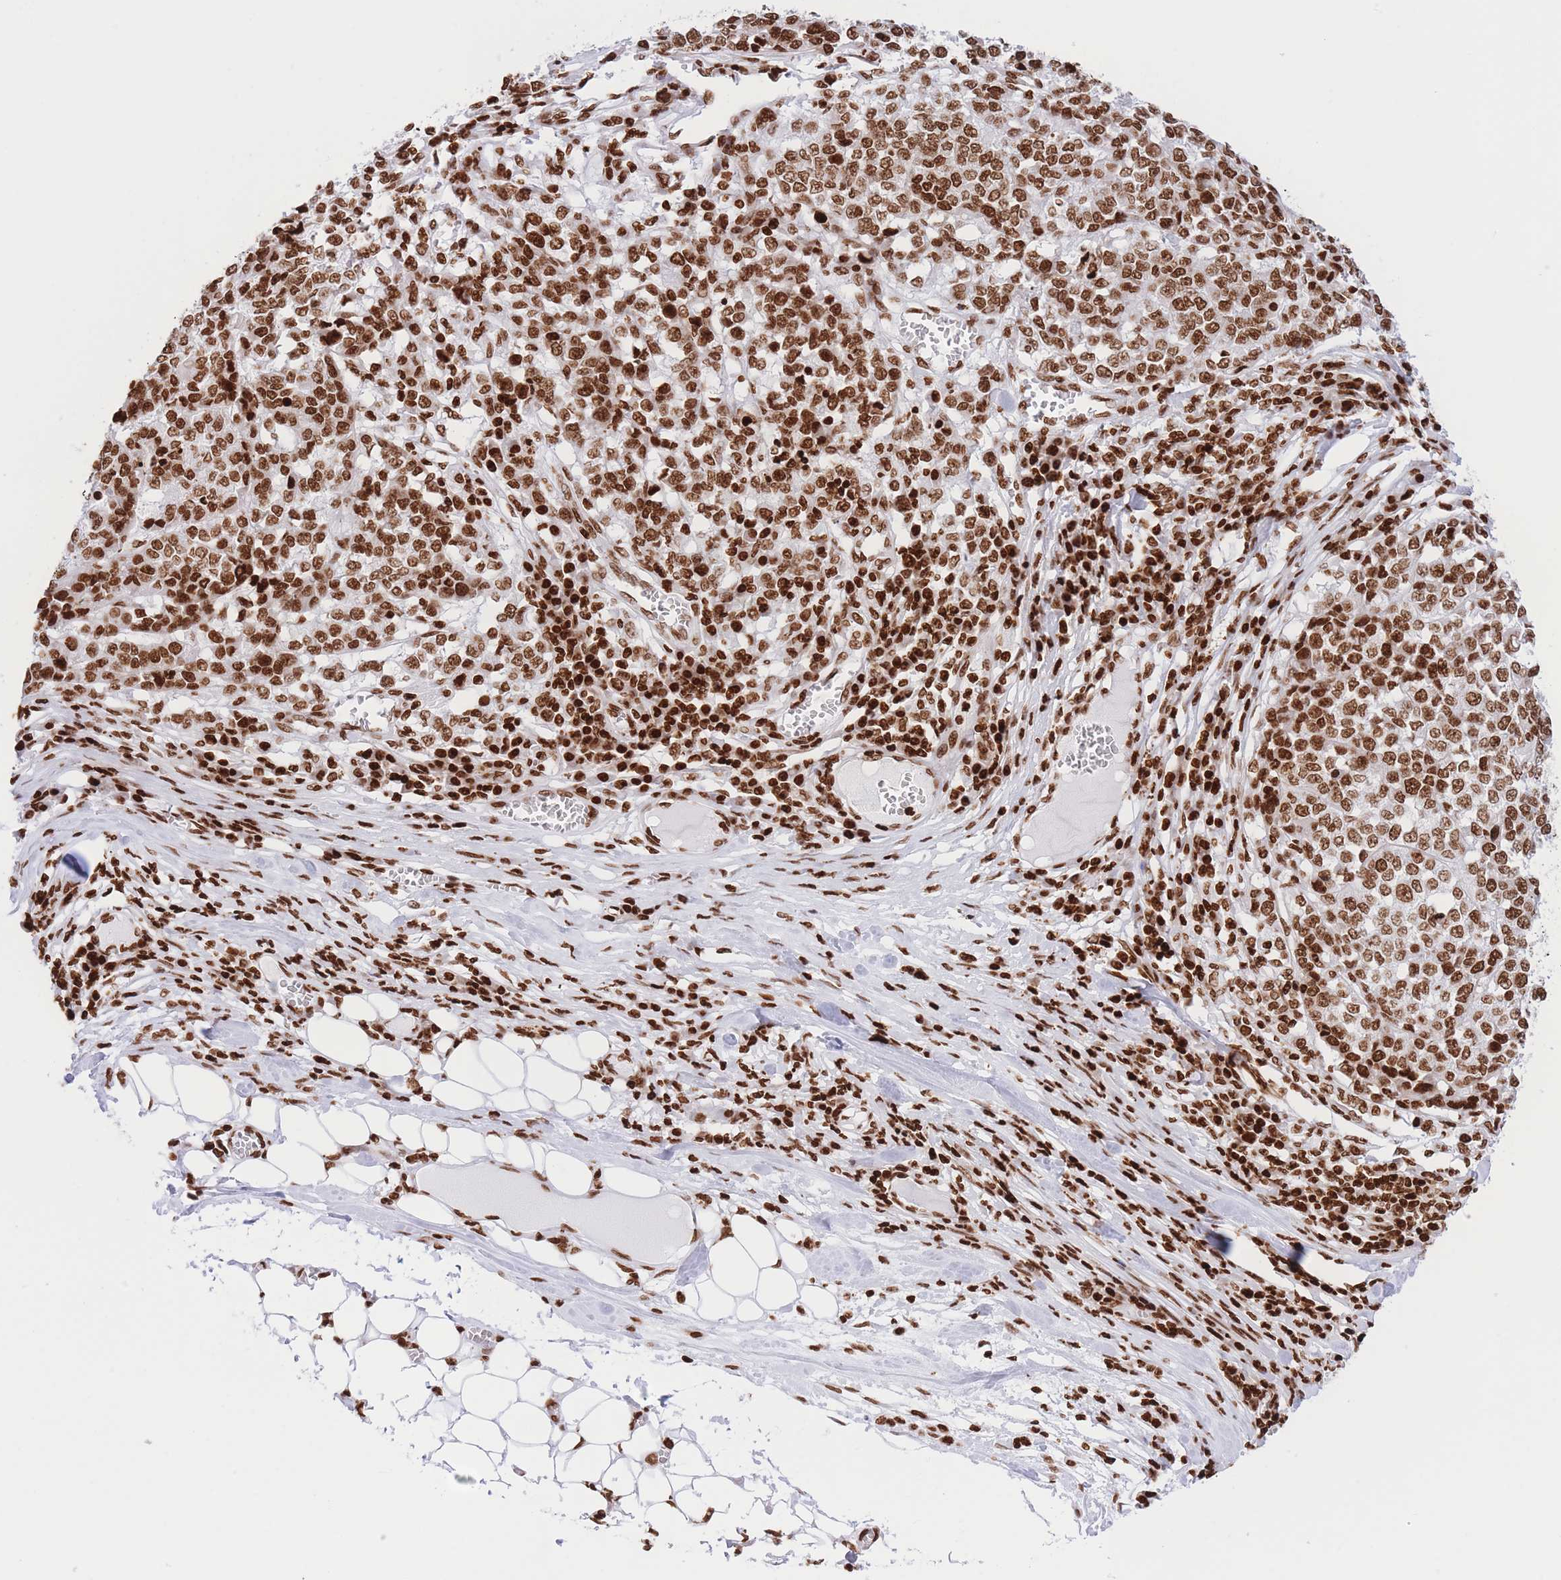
{"staining": {"intensity": "strong", "quantity": ">75%", "location": "nuclear"}, "tissue": "melanoma", "cell_type": "Tumor cells", "image_type": "cancer", "snomed": [{"axis": "morphology", "description": "Malignant melanoma, Metastatic site"}, {"axis": "topography", "description": "Lymph node"}], "caption": "Human malignant melanoma (metastatic site) stained with a protein marker displays strong staining in tumor cells.", "gene": "H2BC11", "patient": {"sex": "male", "age": 44}}